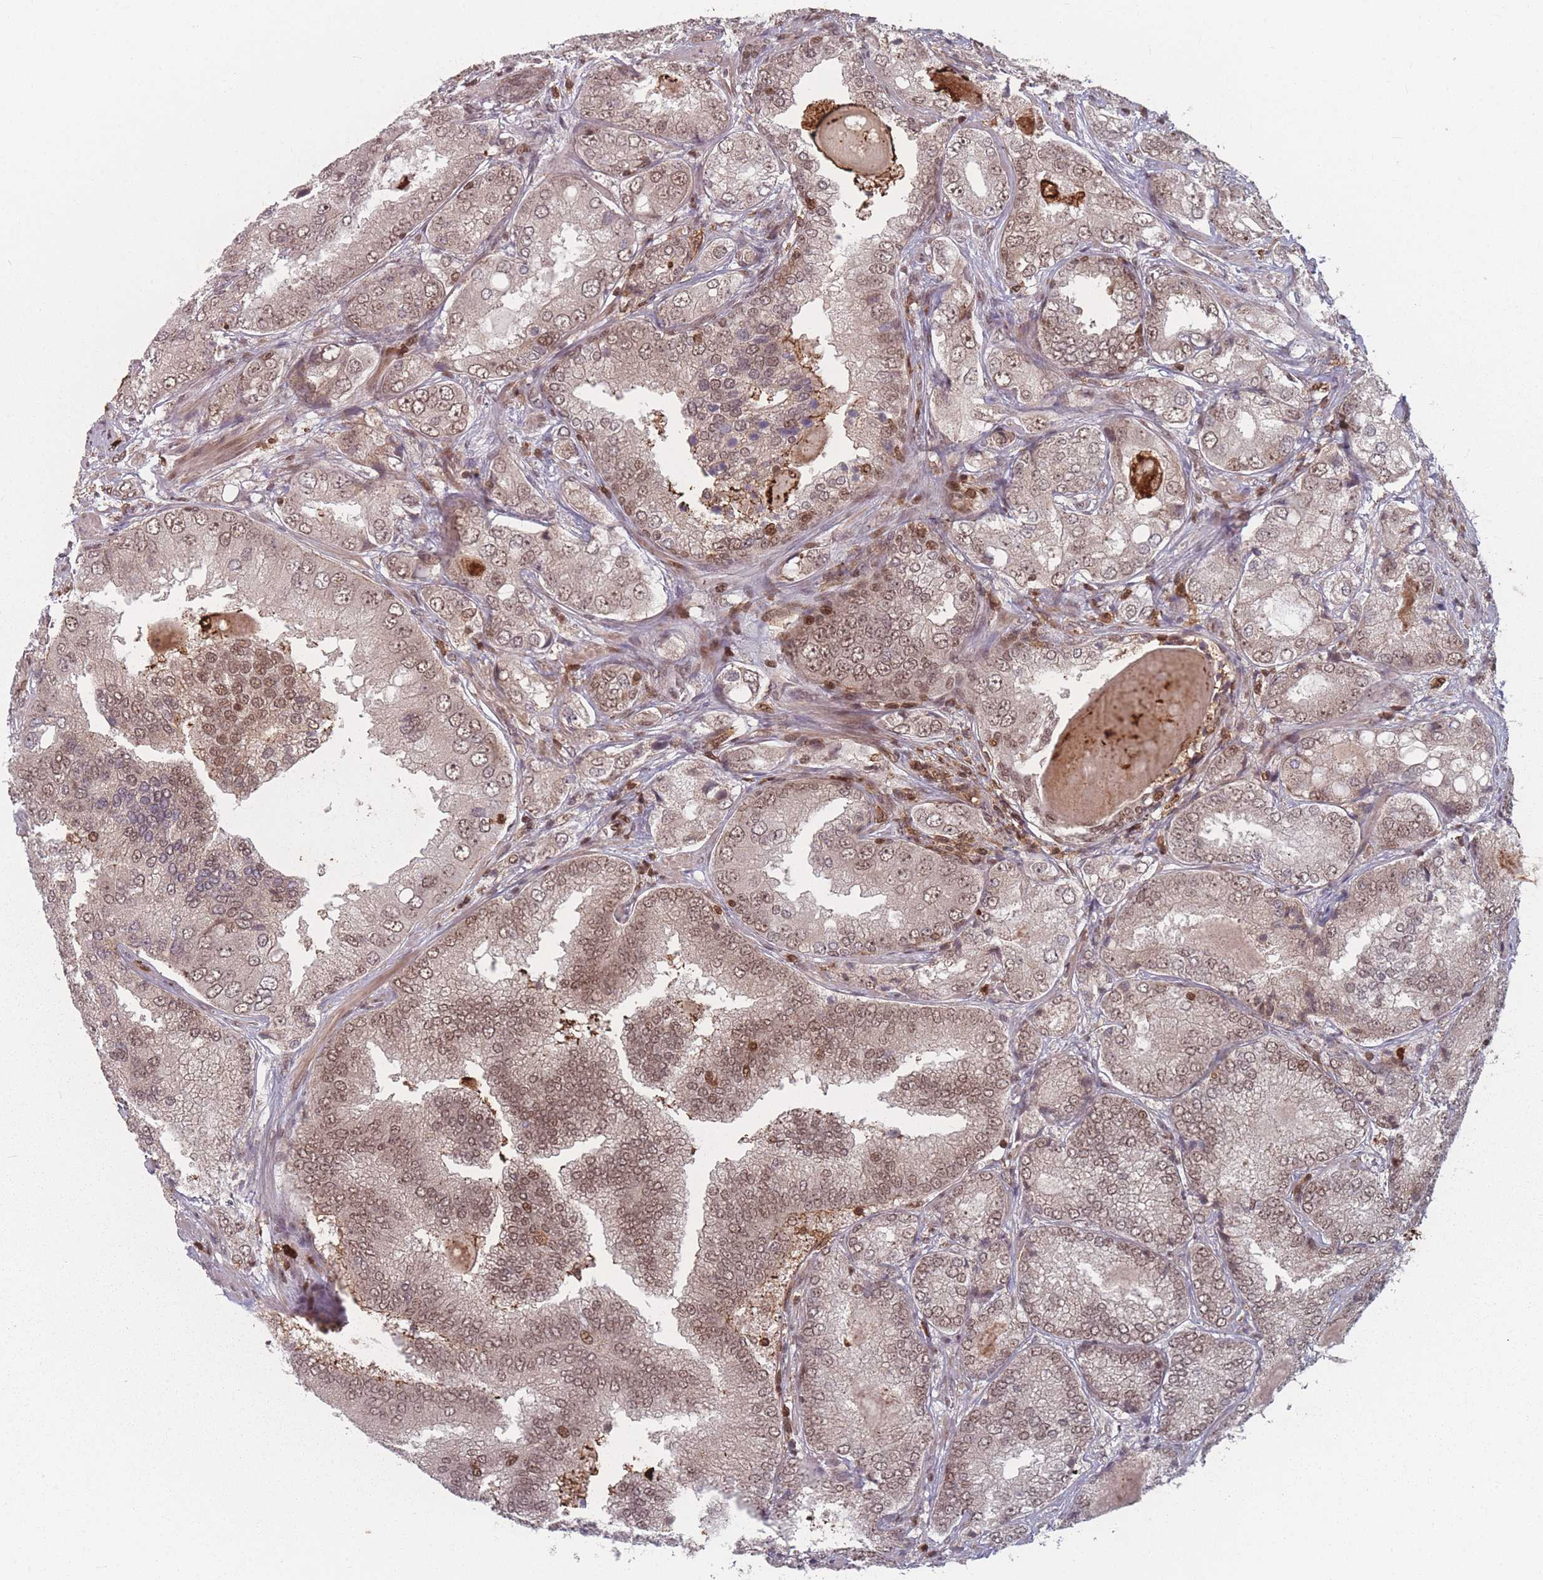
{"staining": {"intensity": "moderate", "quantity": ">75%", "location": "nuclear"}, "tissue": "prostate cancer", "cell_type": "Tumor cells", "image_type": "cancer", "snomed": [{"axis": "morphology", "description": "Adenocarcinoma, High grade"}, {"axis": "topography", "description": "Prostate"}], "caption": "IHC staining of adenocarcinoma (high-grade) (prostate), which exhibits medium levels of moderate nuclear staining in about >75% of tumor cells indicating moderate nuclear protein positivity. The staining was performed using DAB (brown) for protein detection and nuclei were counterstained in hematoxylin (blue).", "gene": "WDR55", "patient": {"sex": "male", "age": 63}}